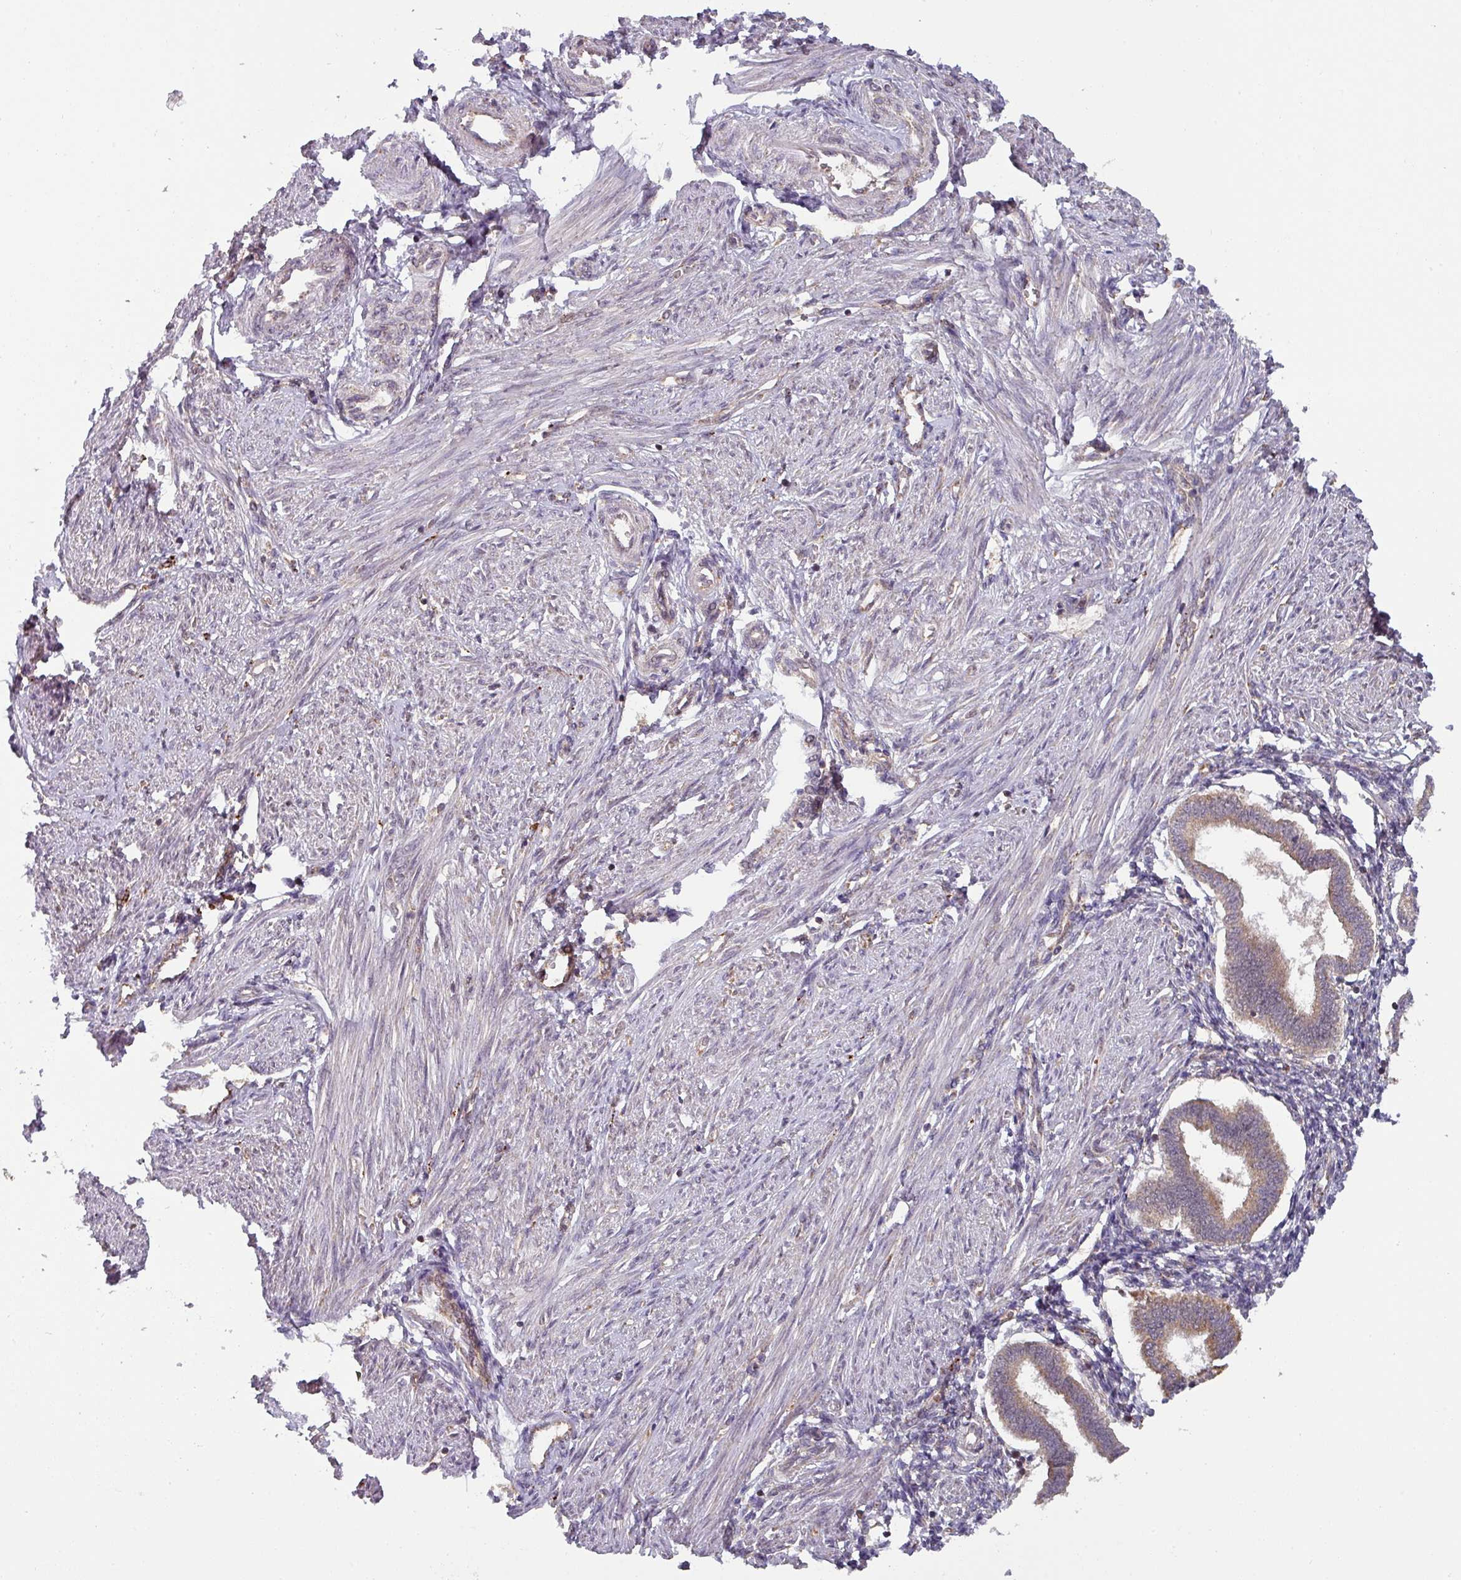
{"staining": {"intensity": "moderate", "quantity": "25%-75%", "location": "cytoplasmic/membranous"}, "tissue": "endometrium", "cell_type": "Cells in endometrial stroma", "image_type": "normal", "snomed": [{"axis": "morphology", "description": "Normal tissue, NOS"}, {"axis": "topography", "description": "Endometrium"}], "caption": "Moderate cytoplasmic/membranous expression is identified in about 25%-75% of cells in endometrial stroma in benign endometrium.", "gene": "MRPS16", "patient": {"sex": "female", "age": 24}}